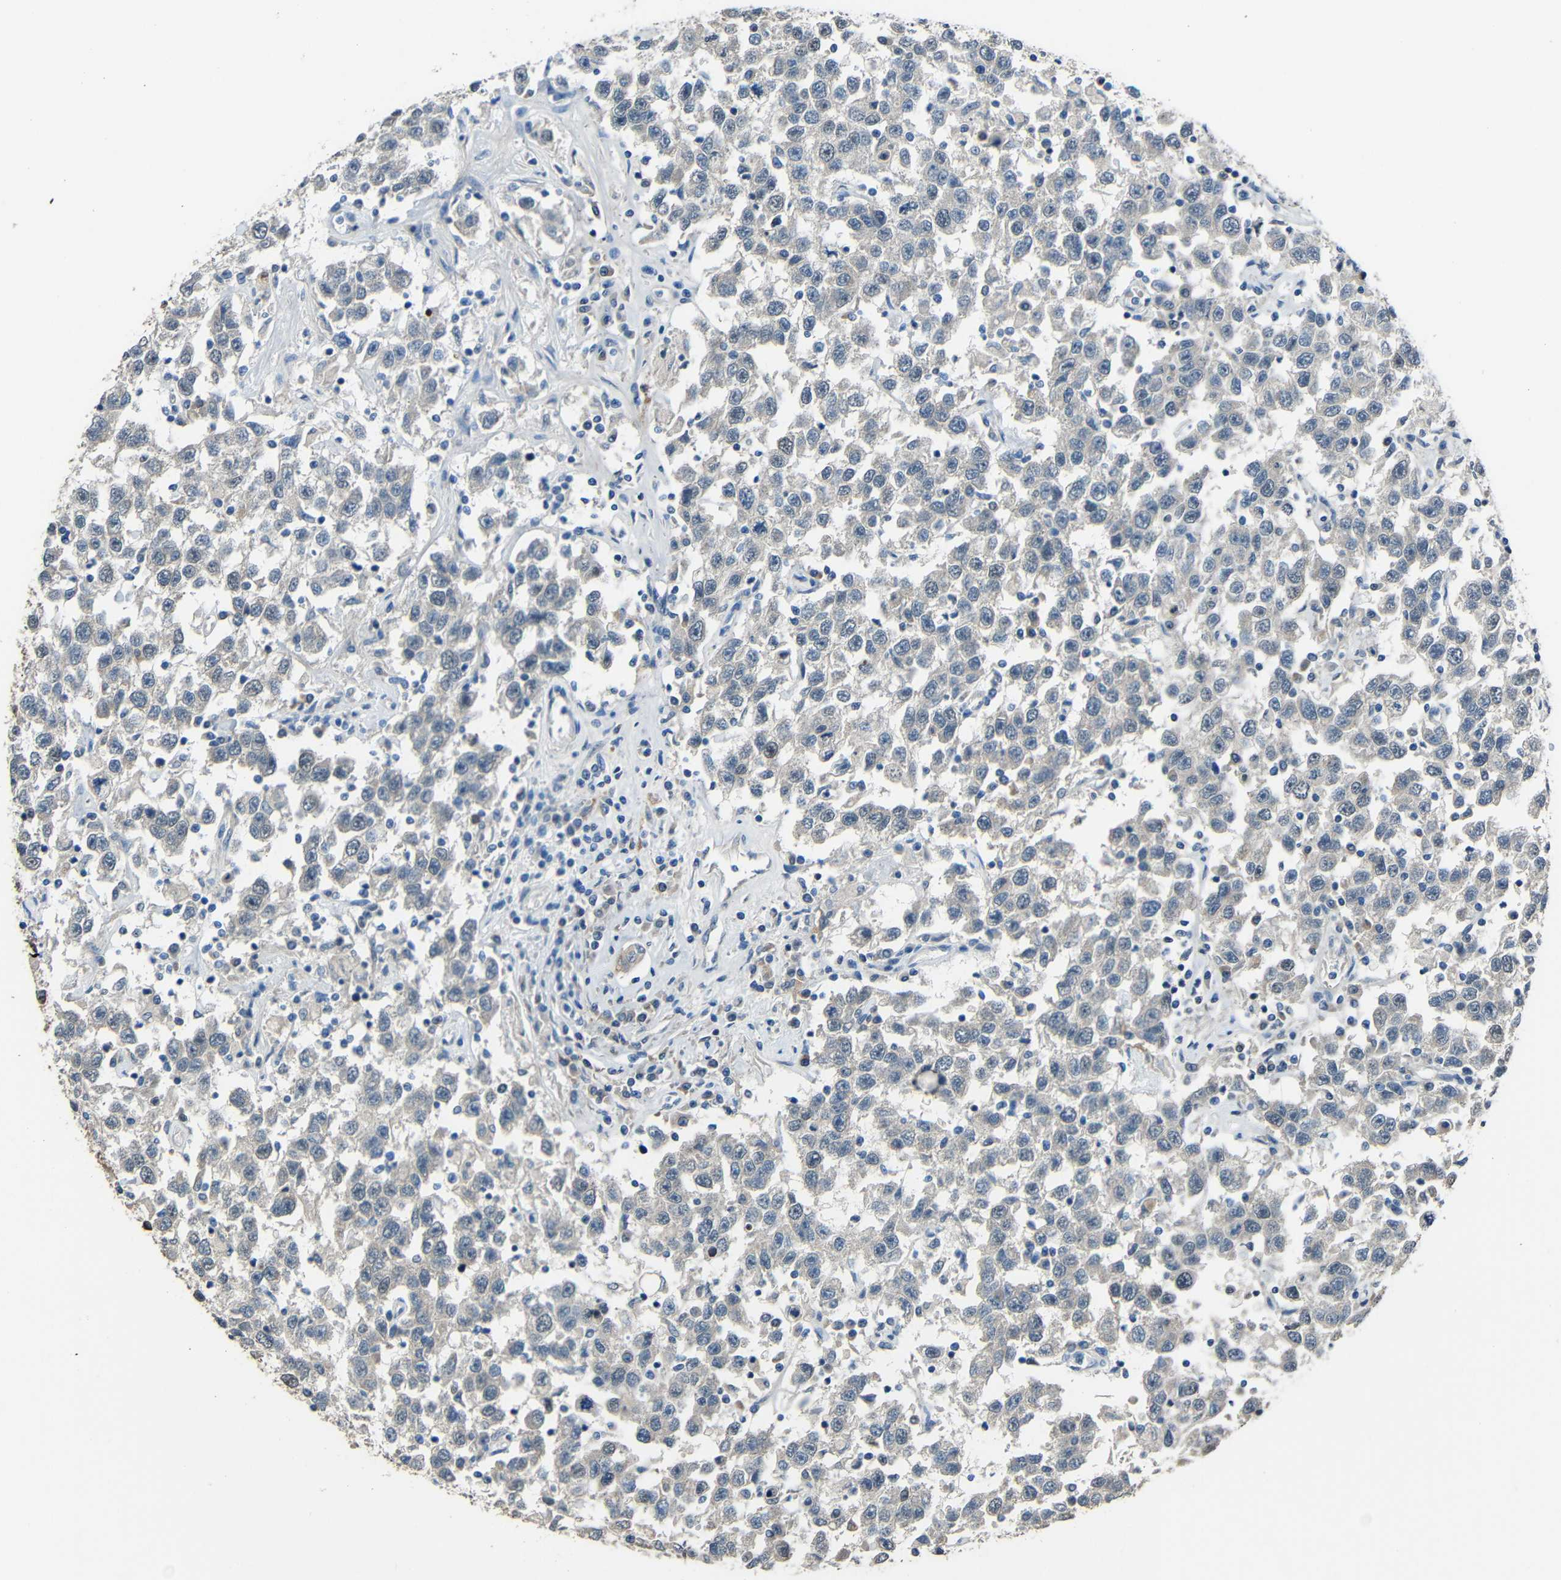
{"staining": {"intensity": "negative", "quantity": "none", "location": "none"}, "tissue": "testis cancer", "cell_type": "Tumor cells", "image_type": "cancer", "snomed": [{"axis": "morphology", "description": "Seminoma, NOS"}, {"axis": "topography", "description": "Testis"}], "caption": "The histopathology image exhibits no significant expression in tumor cells of testis cancer (seminoma).", "gene": "STBD1", "patient": {"sex": "male", "age": 41}}